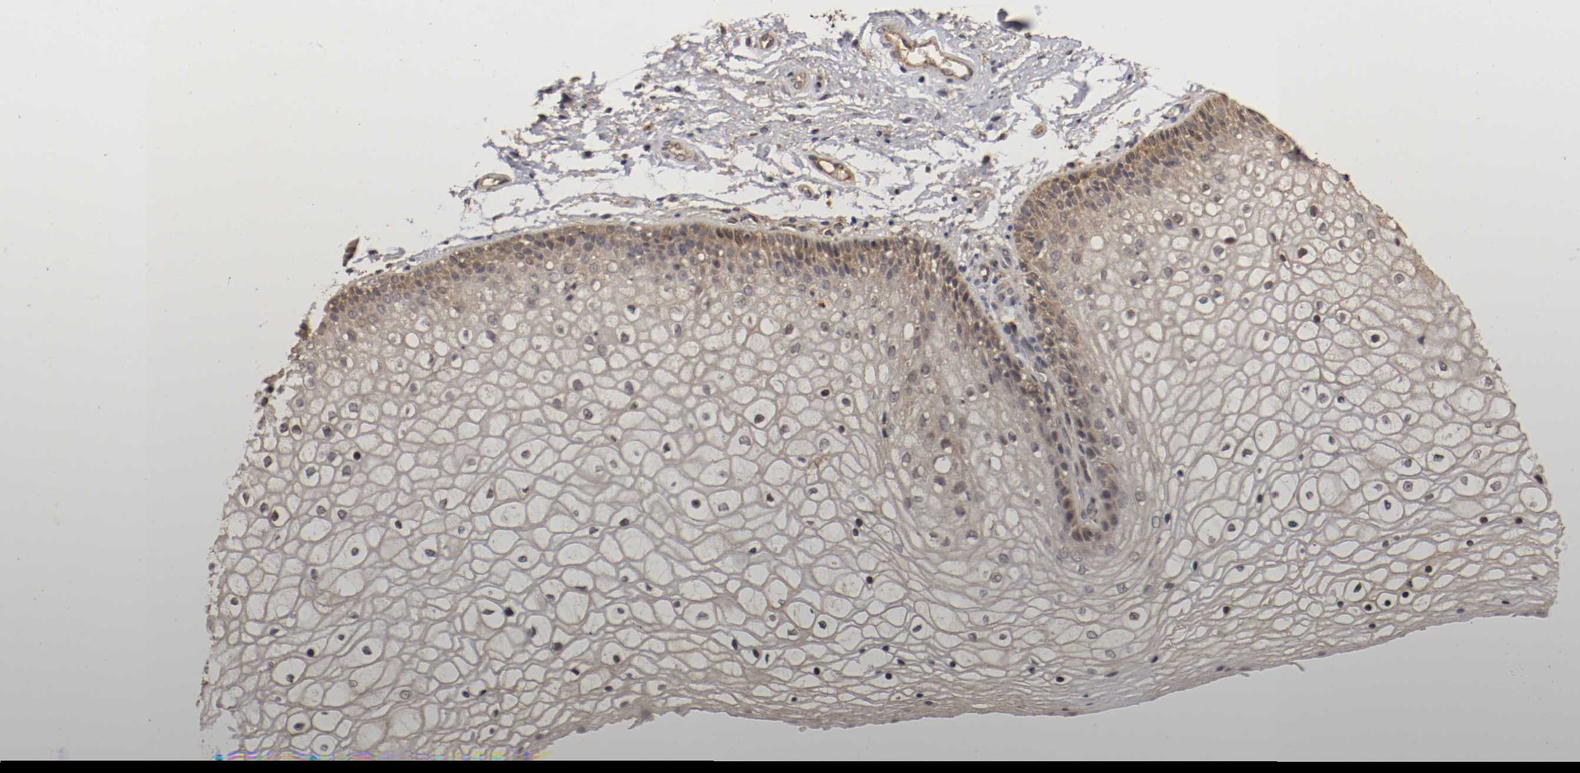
{"staining": {"intensity": "moderate", "quantity": "25%-75%", "location": "cytoplasmic/membranous,nuclear"}, "tissue": "vagina", "cell_type": "Squamous epithelial cells", "image_type": "normal", "snomed": [{"axis": "morphology", "description": "Normal tissue, NOS"}, {"axis": "topography", "description": "Vagina"}], "caption": "An immunohistochemistry image of normal tissue is shown. Protein staining in brown shows moderate cytoplasmic/membranous,nuclear positivity in vagina within squamous epithelial cells. (IHC, brightfield microscopy, high magnification).", "gene": "TNFRSF1B", "patient": {"sex": "female", "age": 34}}